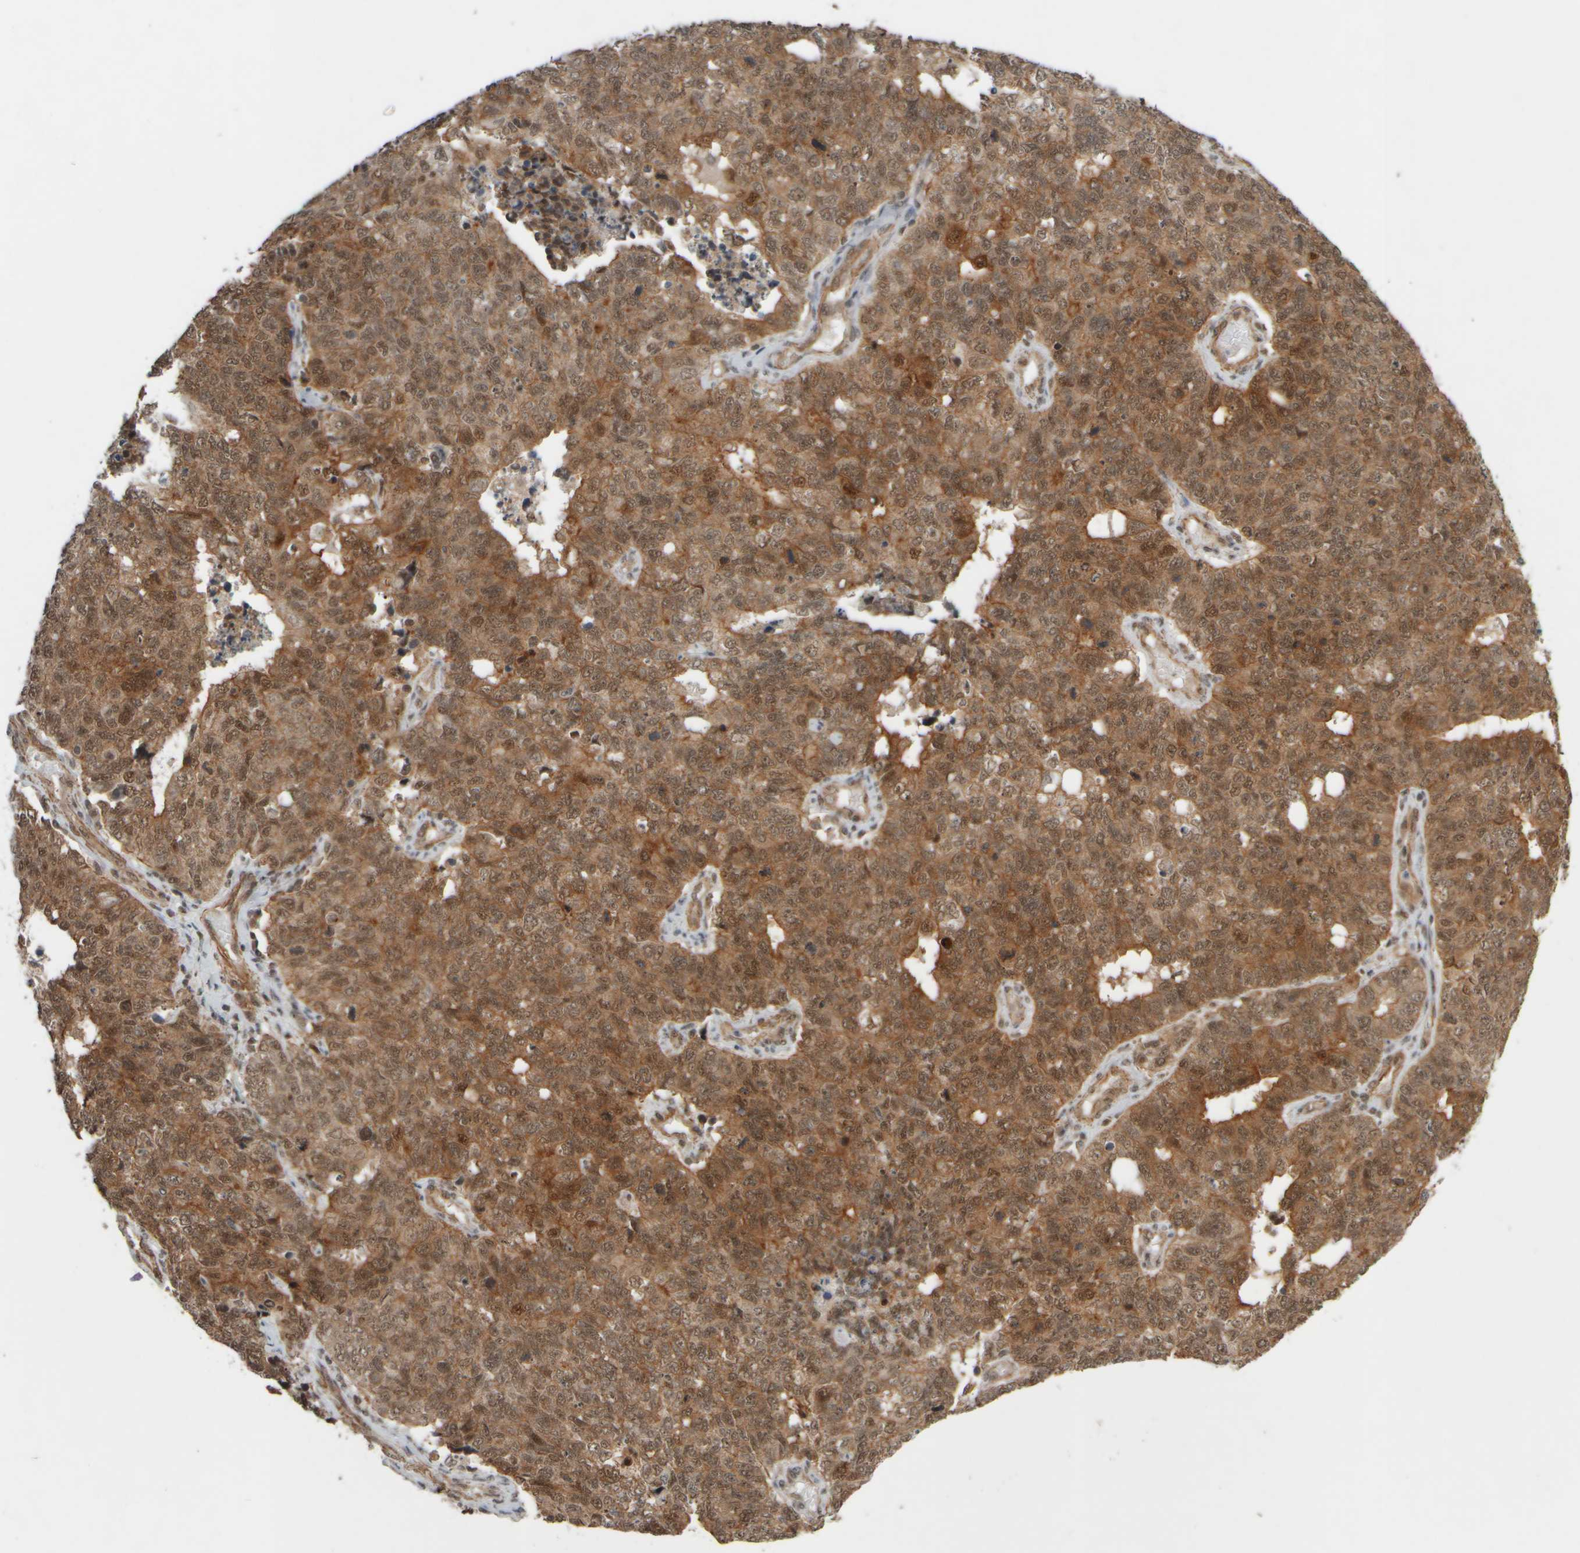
{"staining": {"intensity": "moderate", "quantity": ">75%", "location": "cytoplasmic/membranous,nuclear"}, "tissue": "cervical cancer", "cell_type": "Tumor cells", "image_type": "cancer", "snomed": [{"axis": "morphology", "description": "Squamous cell carcinoma, NOS"}, {"axis": "topography", "description": "Cervix"}], "caption": "IHC micrograph of neoplastic tissue: cervical squamous cell carcinoma stained using IHC demonstrates medium levels of moderate protein expression localized specifically in the cytoplasmic/membranous and nuclear of tumor cells, appearing as a cytoplasmic/membranous and nuclear brown color.", "gene": "SYNRG", "patient": {"sex": "female", "age": 63}}